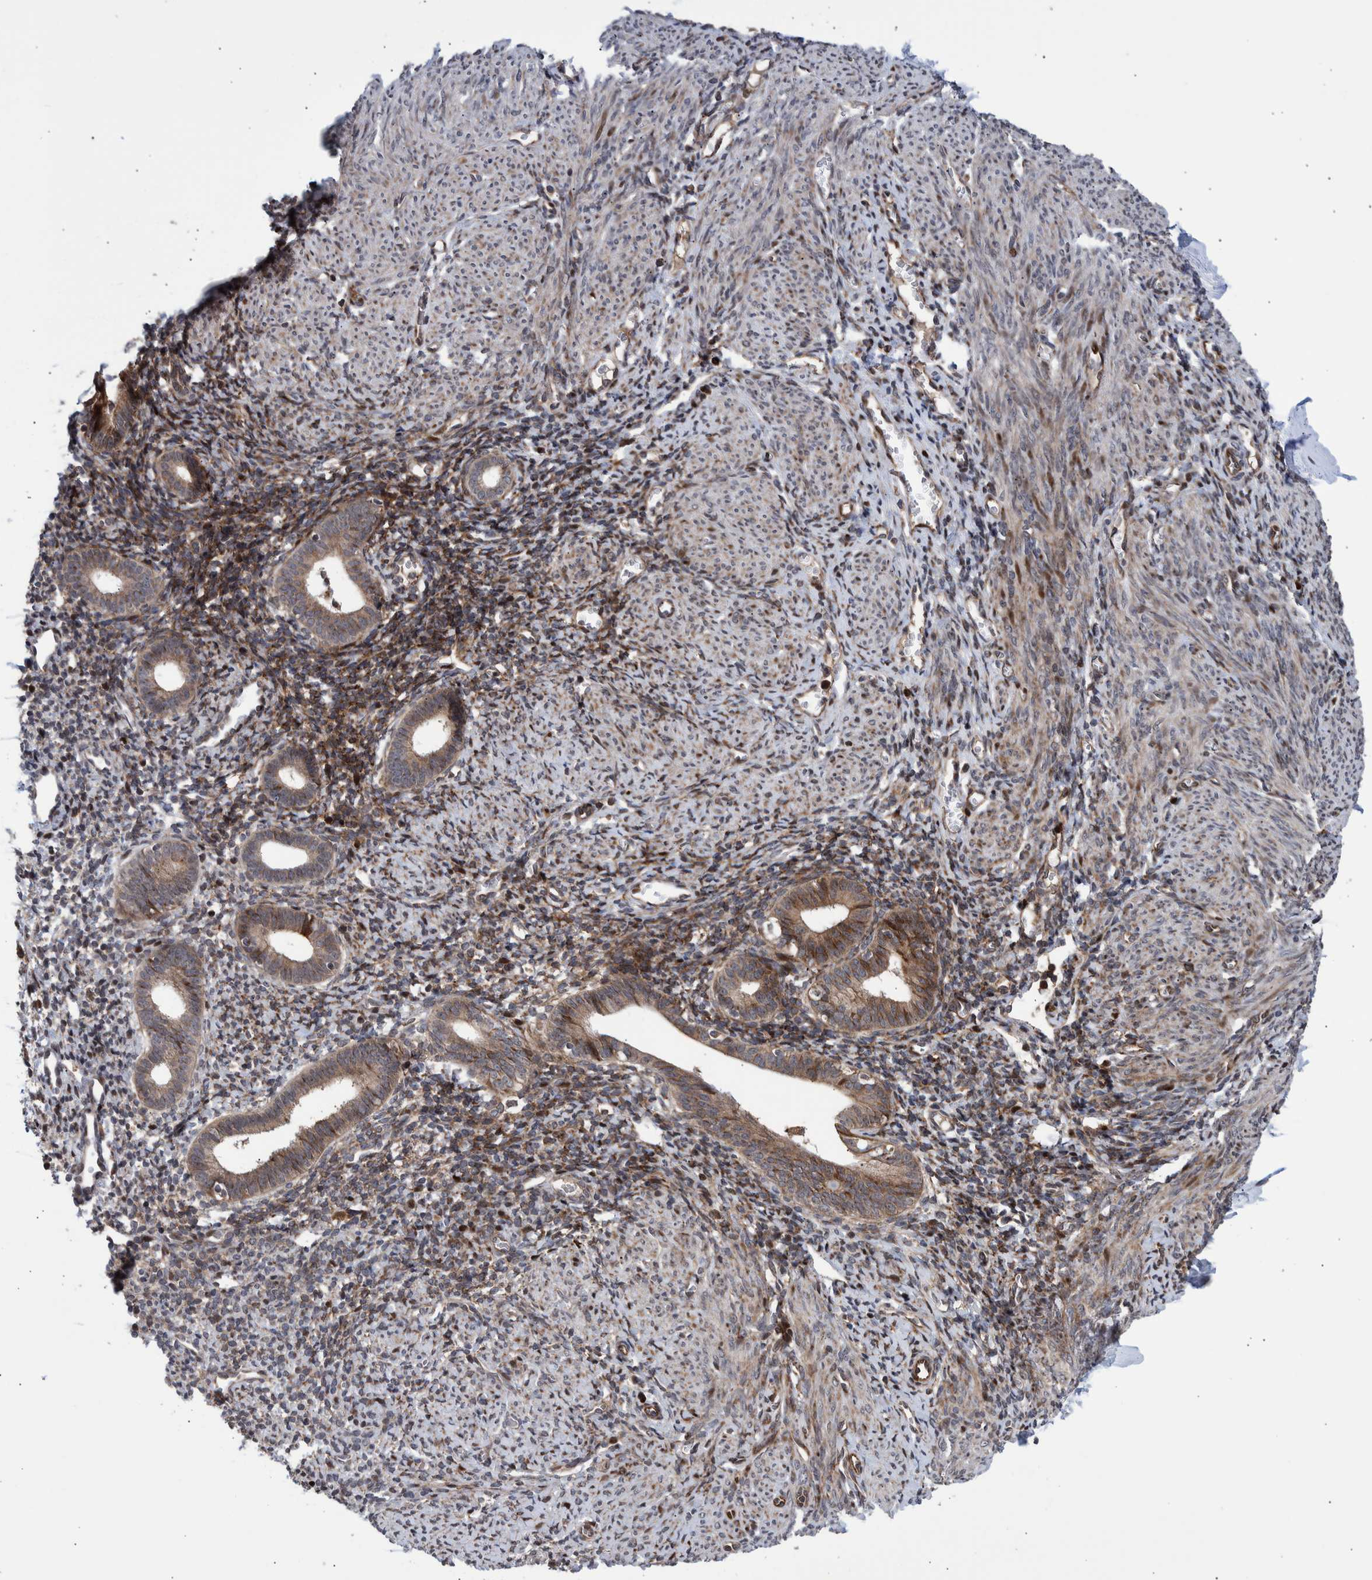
{"staining": {"intensity": "weak", "quantity": ">75%", "location": "cytoplasmic/membranous"}, "tissue": "endometrium", "cell_type": "Cells in endometrial stroma", "image_type": "normal", "snomed": [{"axis": "morphology", "description": "Normal tissue, NOS"}, {"axis": "morphology", "description": "Adenocarcinoma, NOS"}, {"axis": "topography", "description": "Endometrium"}], "caption": "Cells in endometrial stroma display low levels of weak cytoplasmic/membranous staining in approximately >75% of cells in normal human endometrium.", "gene": "SHISA6", "patient": {"sex": "female", "age": 57}}